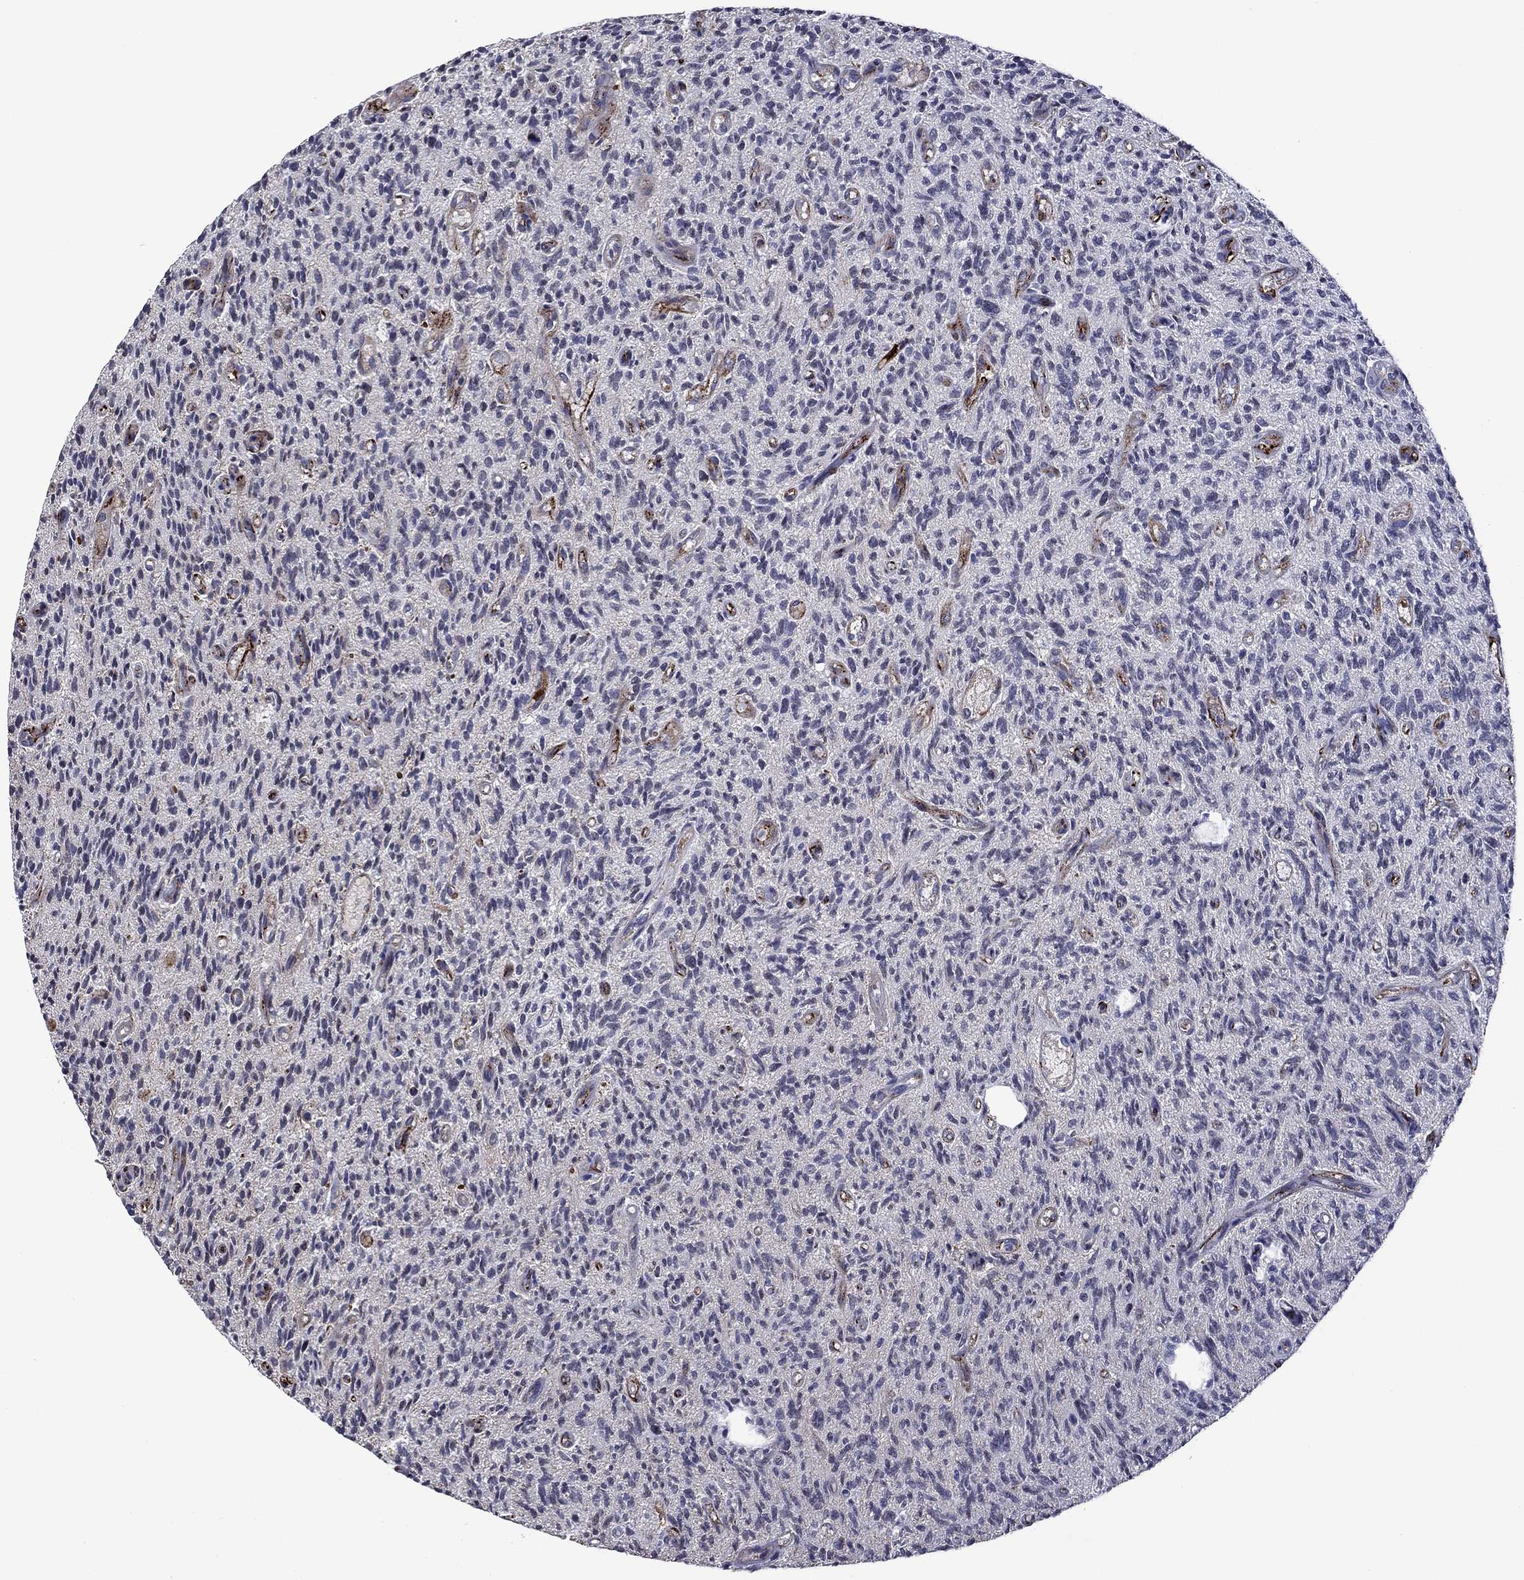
{"staining": {"intensity": "negative", "quantity": "none", "location": "none"}, "tissue": "glioma", "cell_type": "Tumor cells", "image_type": "cancer", "snomed": [{"axis": "morphology", "description": "Glioma, malignant, High grade"}, {"axis": "topography", "description": "Brain"}], "caption": "IHC of glioma shows no expression in tumor cells.", "gene": "SLITRK1", "patient": {"sex": "male", "age": 64}}